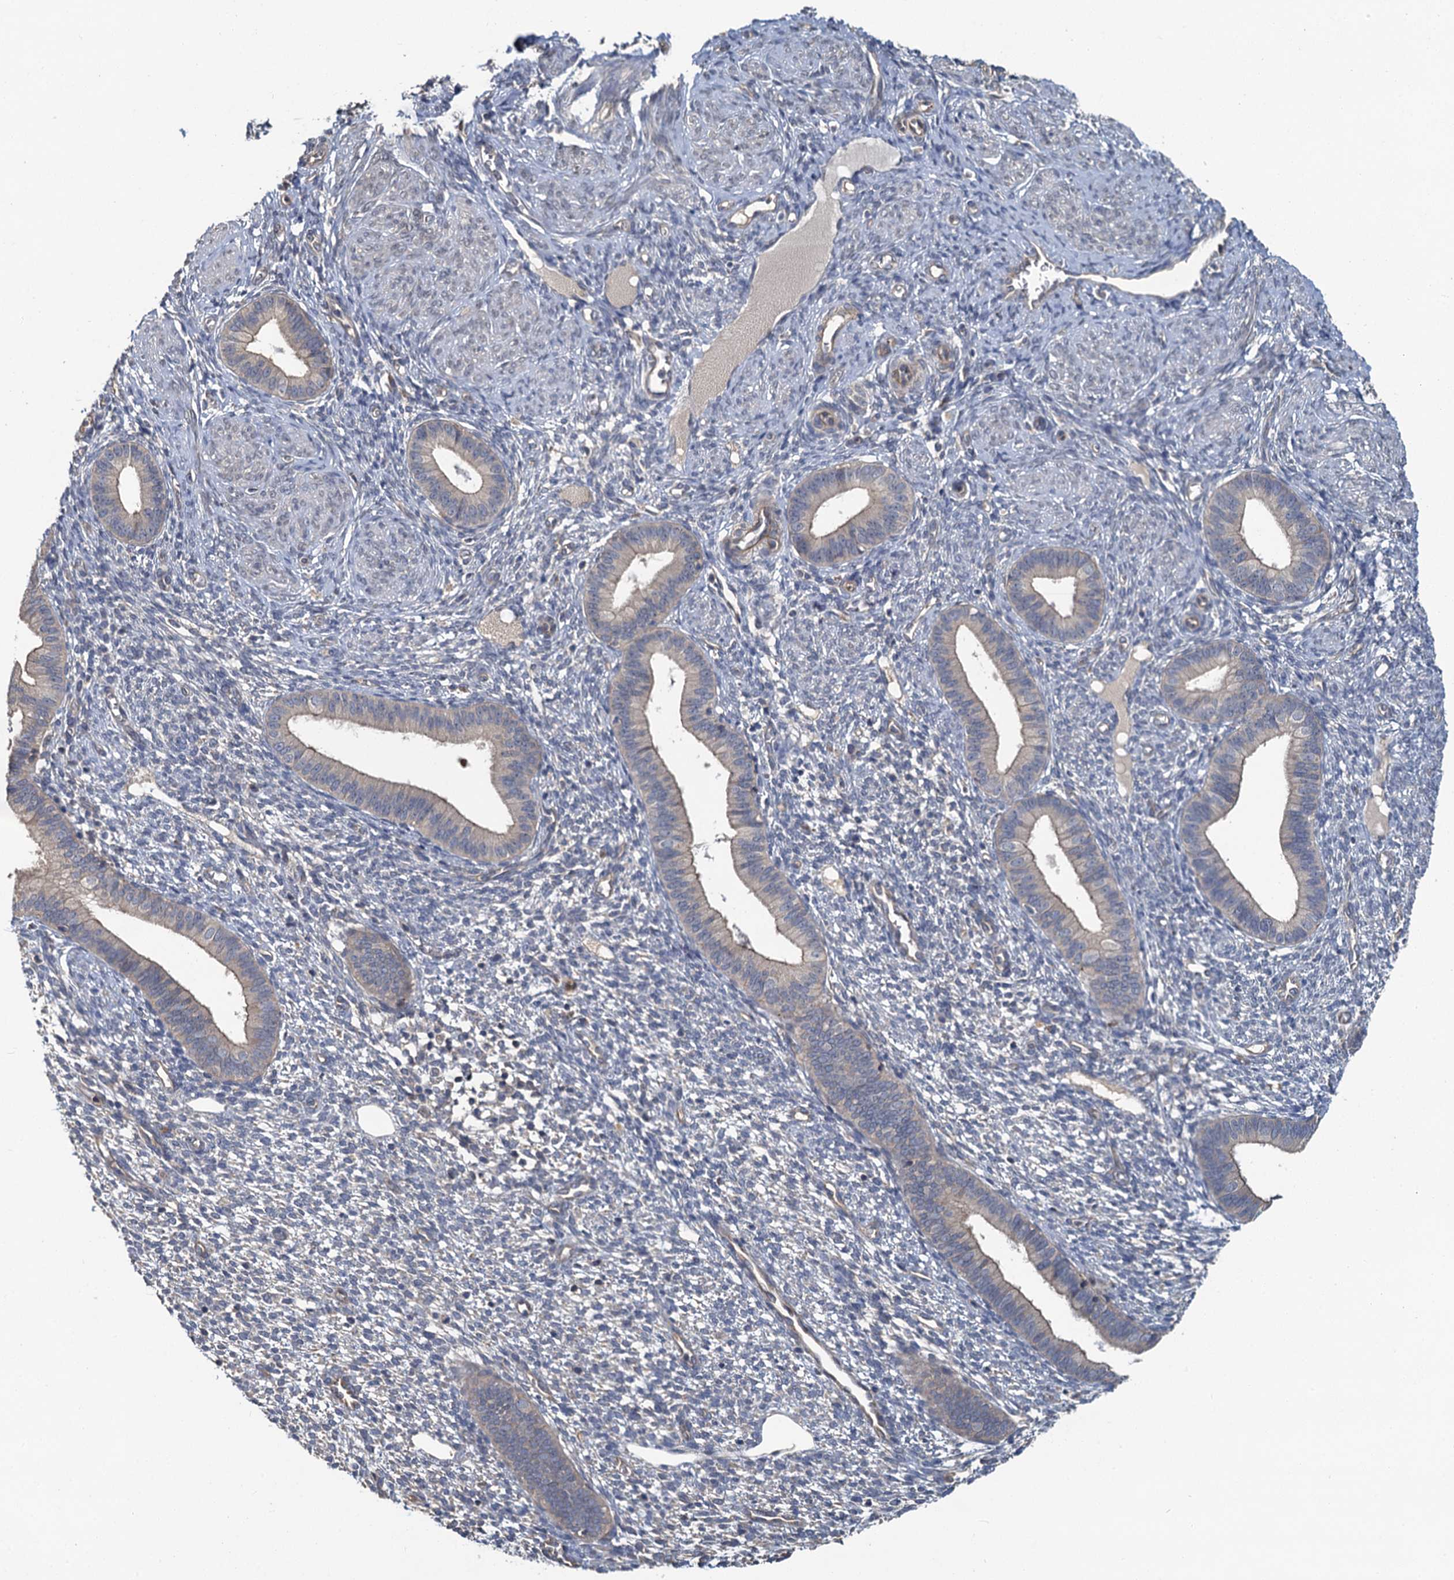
{"staining": {"intensity": "negative", "quantity": "none", "location": "none"}, "tissue": "endometrium", "cell_type": "Cells in endometrial stroma", "image_type": "normal", "snomed": [{"axis": "morphology", "description": "Normal tissue, NOS"}, {"axis": "topography", "description": "Endometrium"}], "caption": "DAB (3,3'-diaminobenzidine) immunohistochemical staining of normal human endometrium reveals no significant expression in cells in endometrial stroma.", "gene": "ZNF324", "patient": {"sex": "female", "age": 46}}